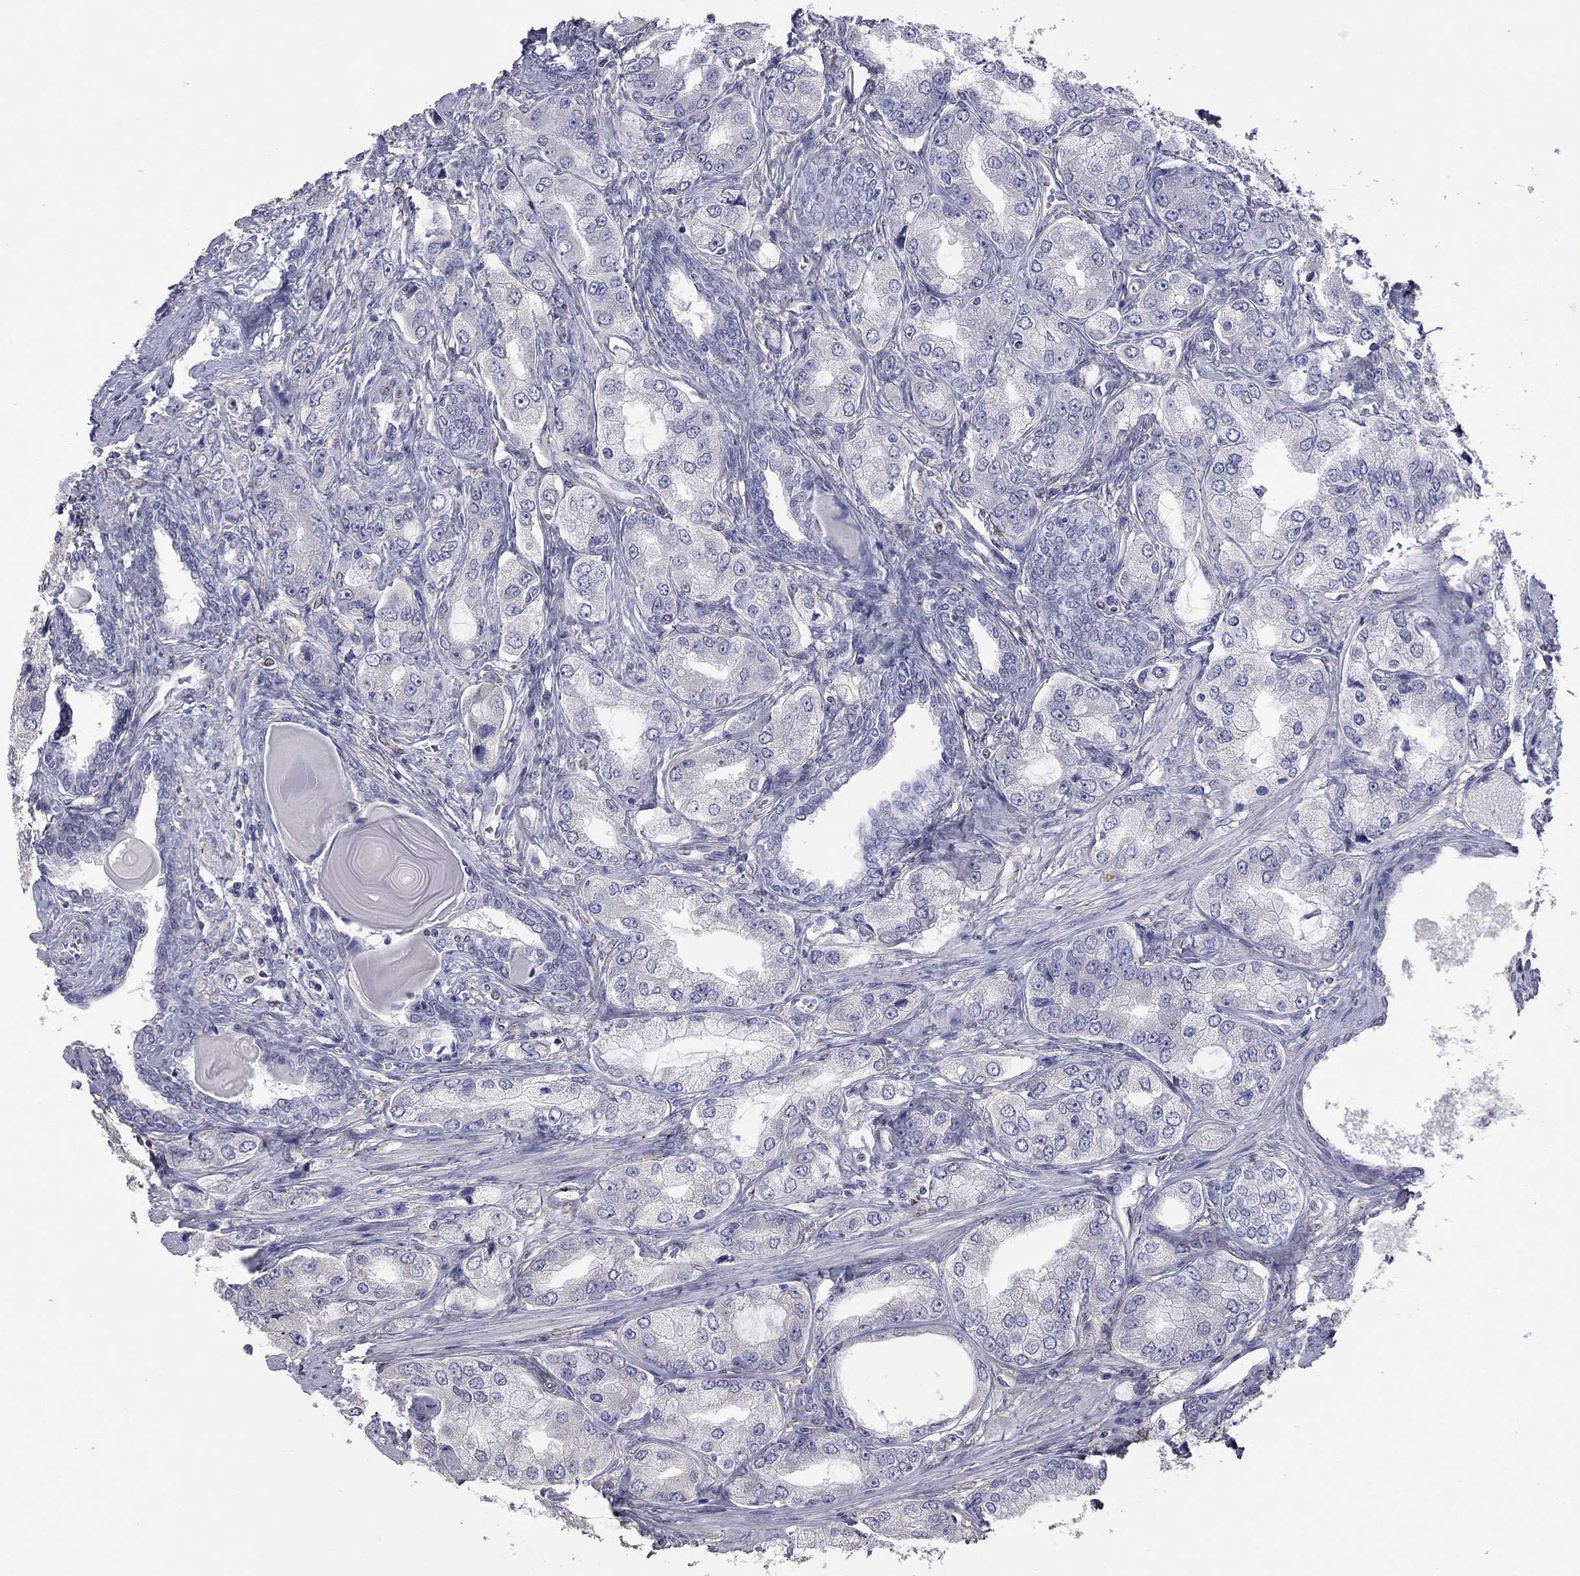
{"staining": {"intensity": "negative", "quantity": "none", "location": "none"}, "tissue": "prostate cancer", "cell_type": "Tumor cells", "image_type": "cancer", "snomed": [{"axis": "morphology", "description": "Adenocarcinoma, Low grade"}, {"axis": "topography", "description": "Prostate"}], "caption": "Immunohistochemical staining of human prostate adenocarcinoma (low-grade) demonstrates no significant positivity in tumor cells.", "gene": "HYLS1", "patient": {"sex": "male", "age": 69}}